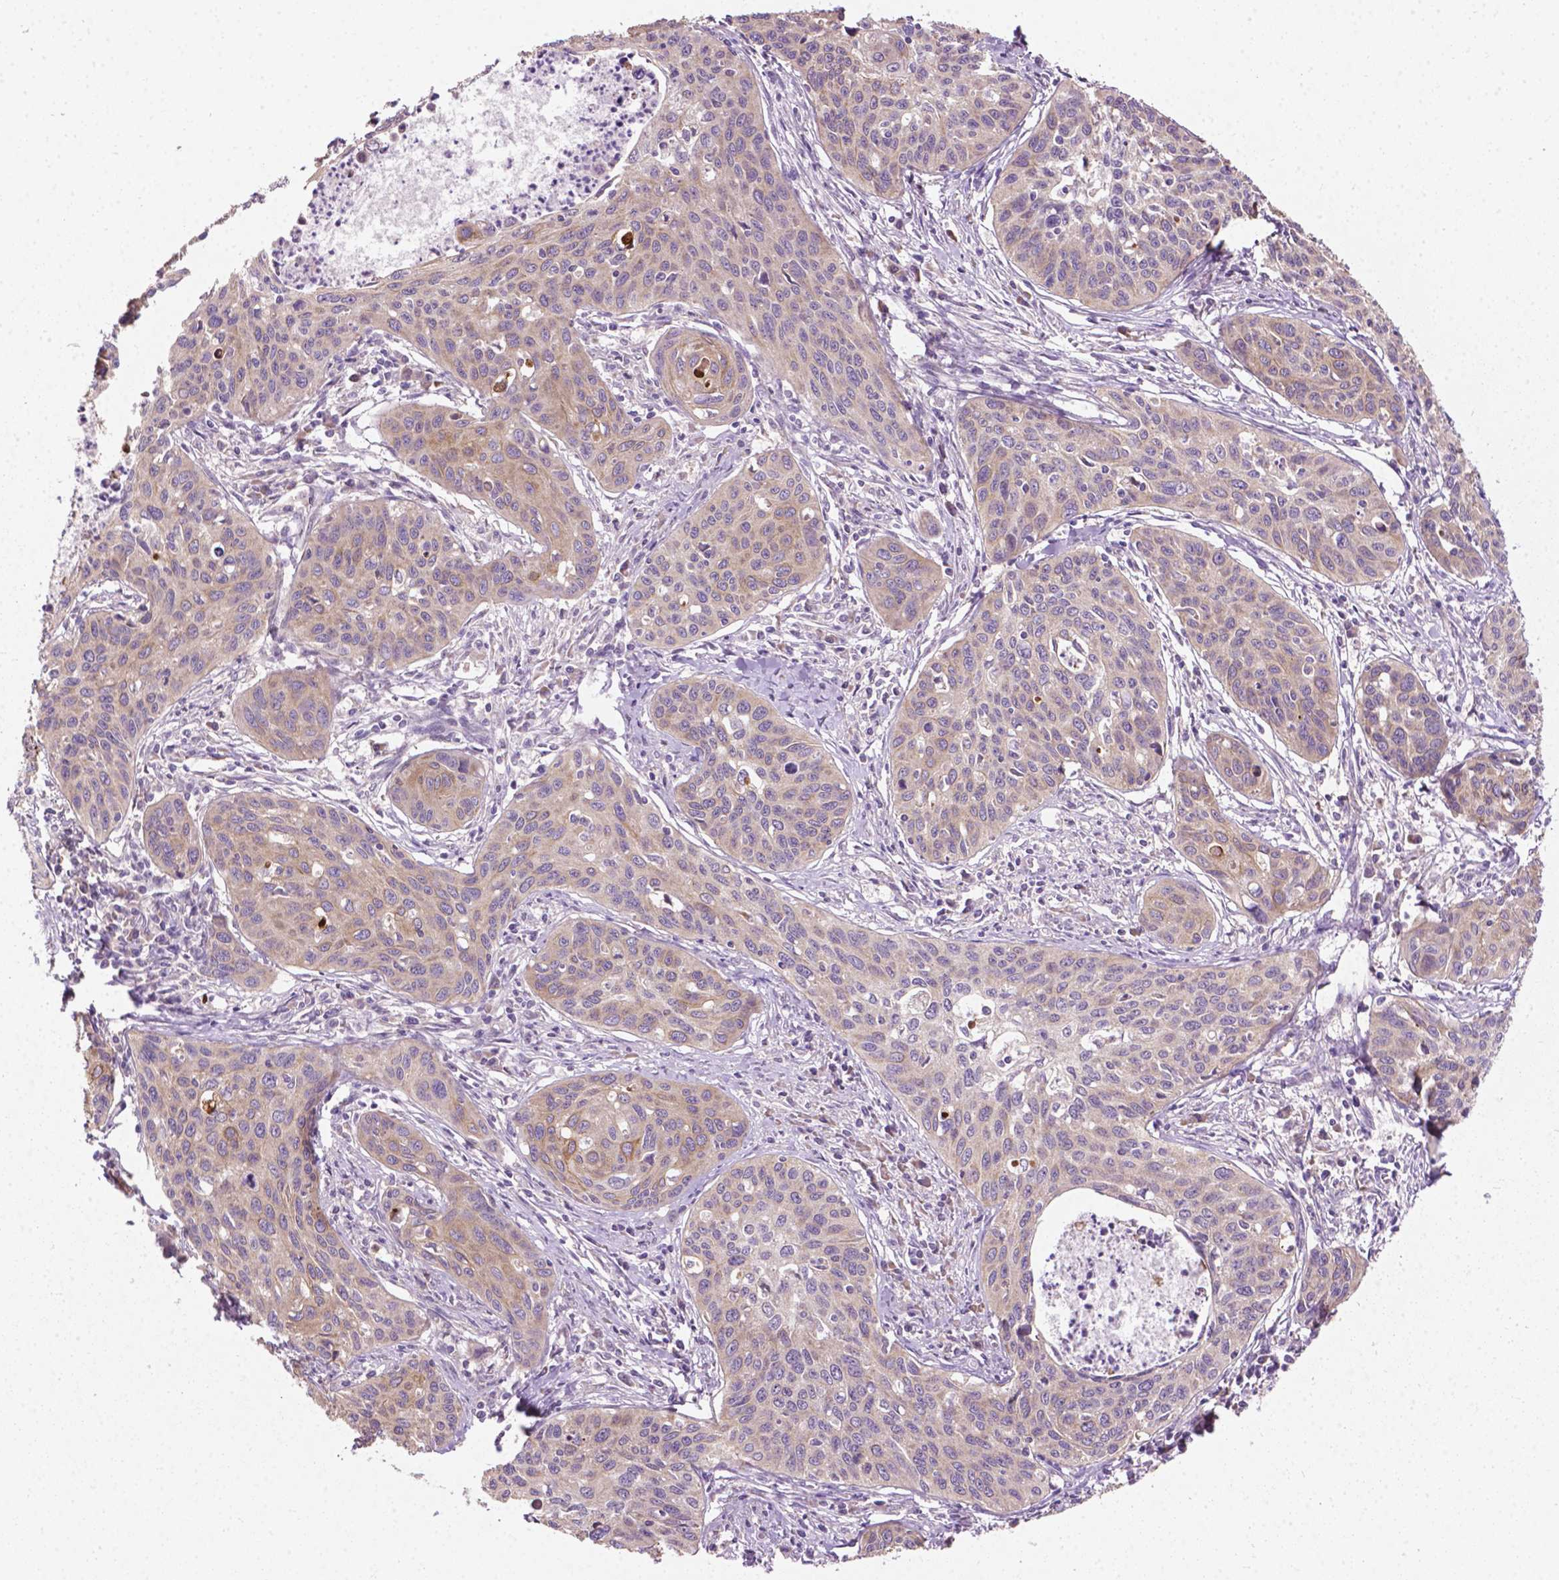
{"staining": {"intensity": "weak", "quantity": "<25%", "location": "cytoplasmic/membranous"}, "tissue": "cervical cancer", "cell_type": "Tumor cells", "image_type": "cancer", "snomed": [{"axis": "morphology", "description": "Squamous cell carcinoma, NOS"}, {"axis": "topography", "description": "Cervix"}], "caption": "Immunohistochemical staining of human cervical squamous cell carcinoma exhibits no significant expression in tumor cells.", "gene": "MZT1", "patient": {"sex": "female", "age": 31}}